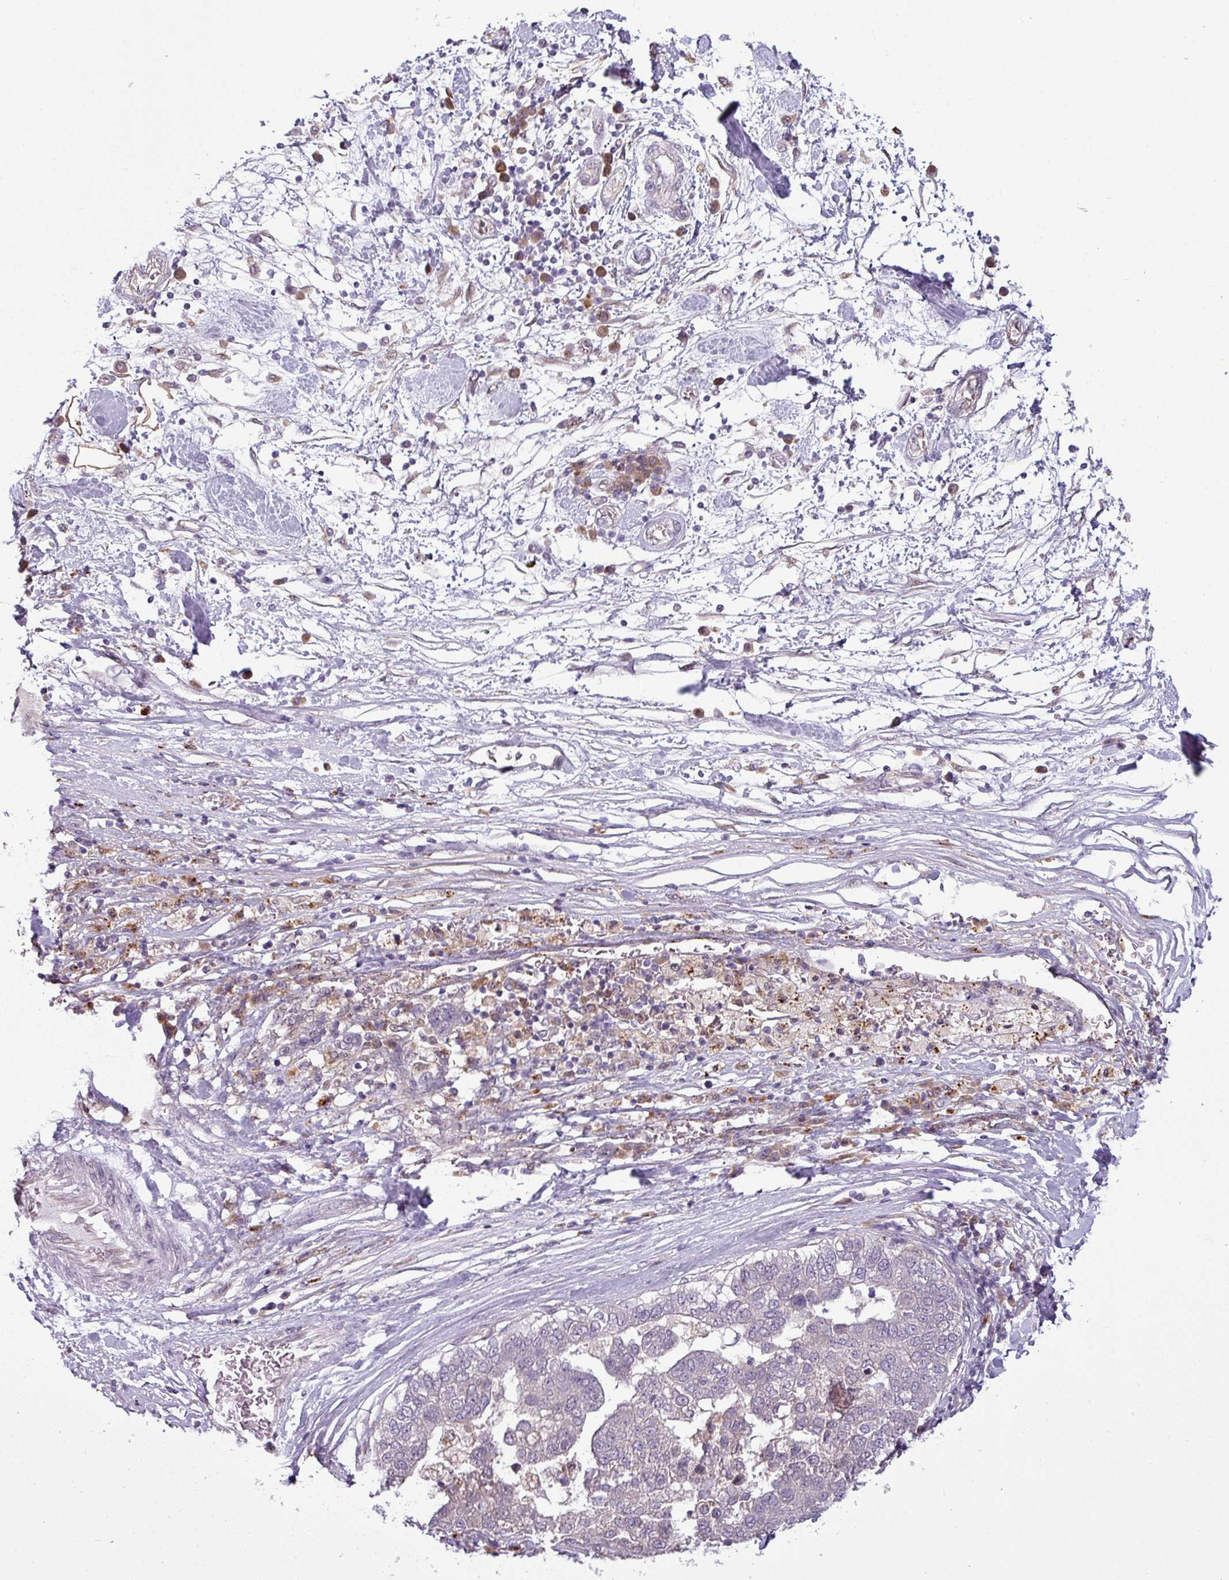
{"staining": {"intensity": "negative", "quantity": "none", "location": "none"}, "tissue": "pancreatic cancer", "cell_type": "Tumor cells", "image_type": "cancer", "snomed": [{"axis": "morphology", "description": "Adenocarcinoma, NOS"}, {"axis": "topography", "description": "Pancreas"}], "caption": "DAB immunohistochemical staining of pancreatic adenocarcinoma reveals no significant expression in tumor cells. Brightfield microscopy of IHC stained with DAB (3,3'-diaminobenzidine) (brown) and hematoxylin (blue), captured at high magnification.", "gene": "CCDC144A", "patient": {"sex": "female", "age": 61}}